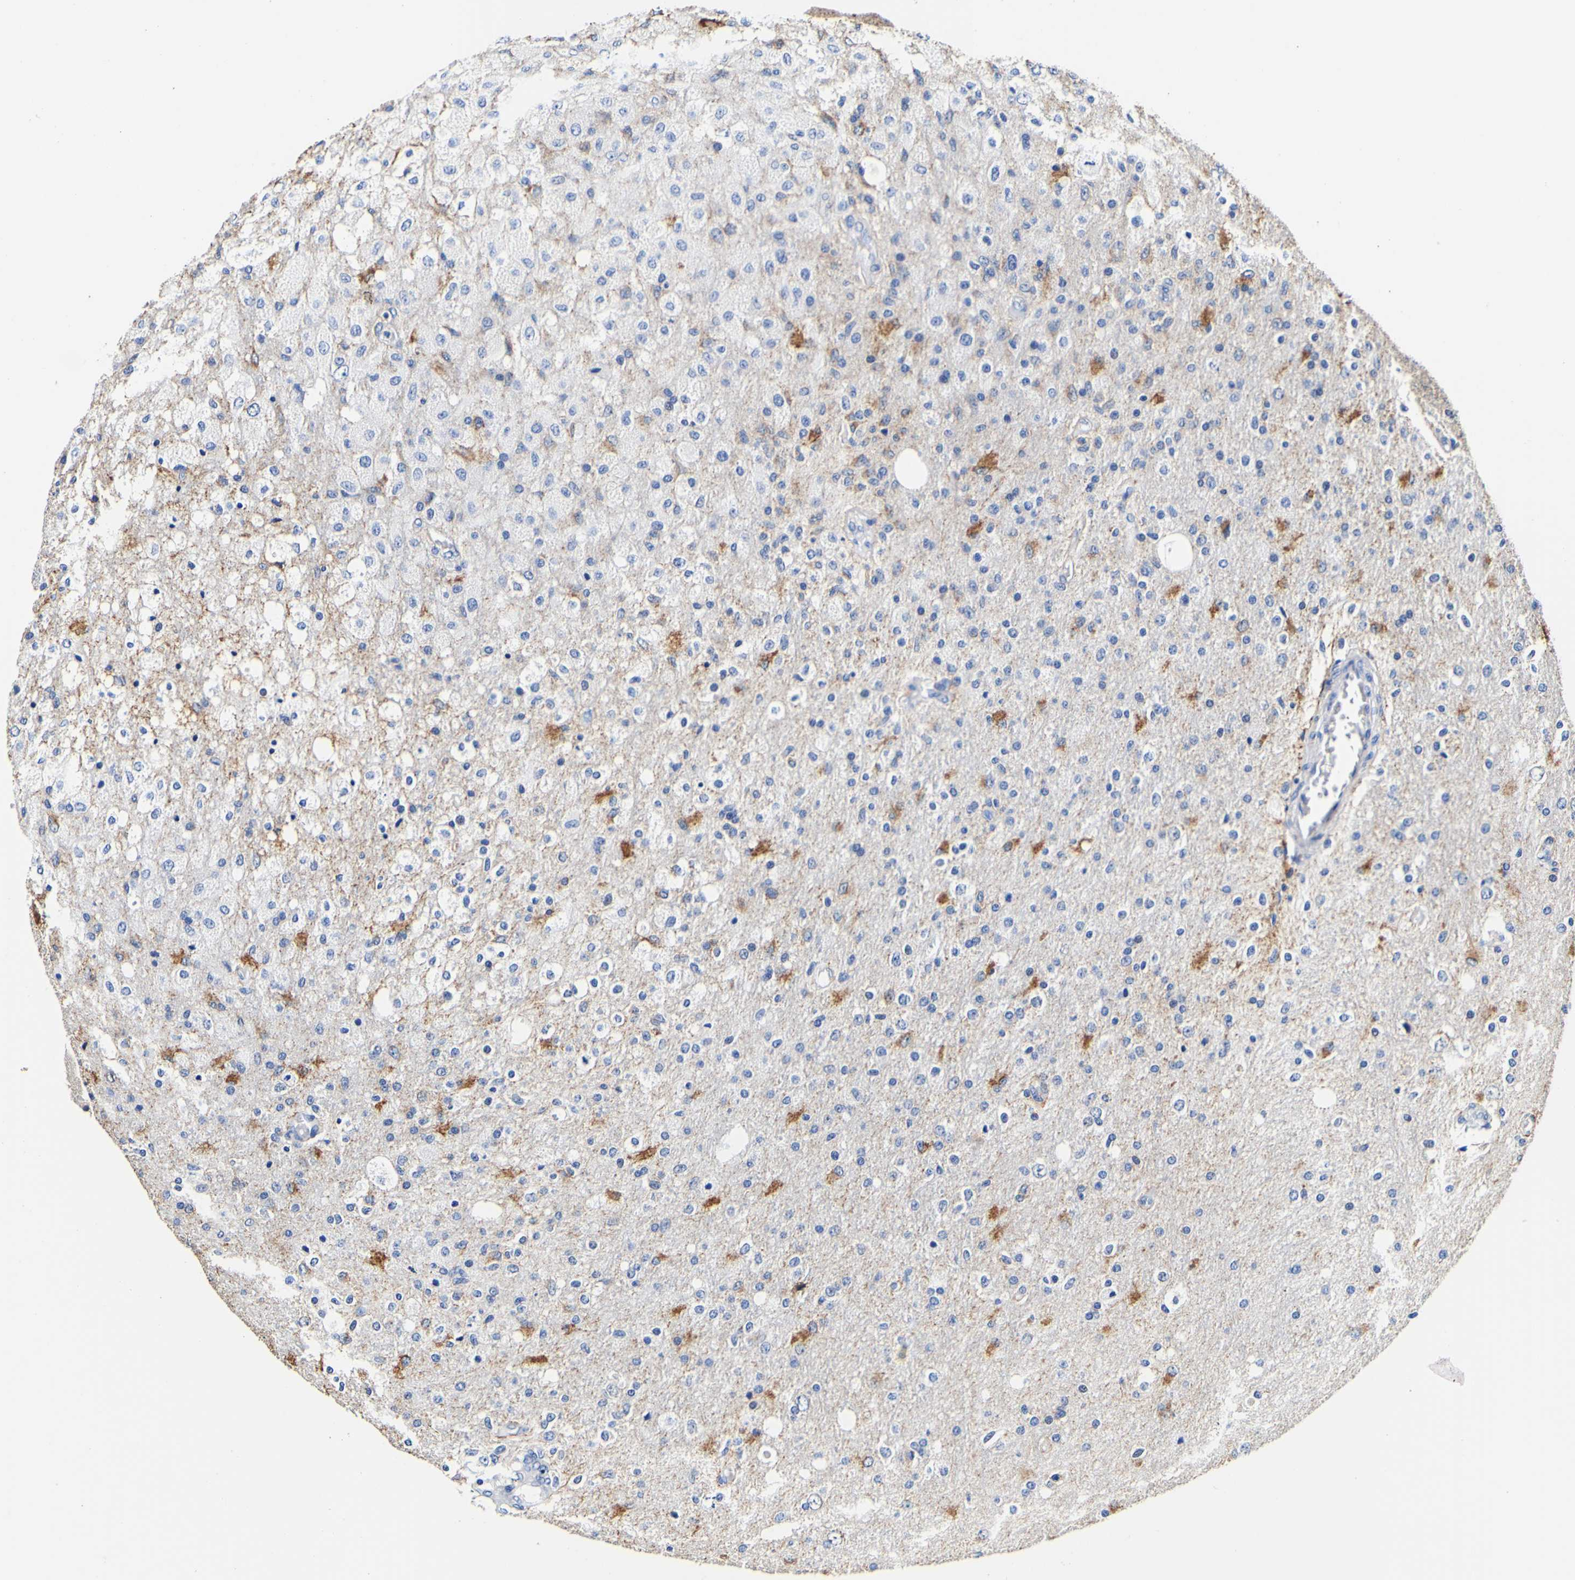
{"staining": {"intensity": "moderate", "quantity": "<25%", "location": "cytoplasmic/membranous"}, "tissue": "glioma", "cell_type": "Tumor cells", "image_type": "cancer", "snomed": [{"axis": "morphology", "description": "Normal tissue, NOS"}, {"axis": "morphology", "description": "Glioma, malignant, High grade"}, {"axis": "topography", "description": "Cerebral cortex"}], "caption": "An IHC micrograph of tumor tissue is shown. Protein staining in brown shows moderate cytoplasmic/membranous positivity in malignant high-grade glioma within tumor cells.", "gene": "CAMK4", "patient": {"sex": "male", "age": 77}}